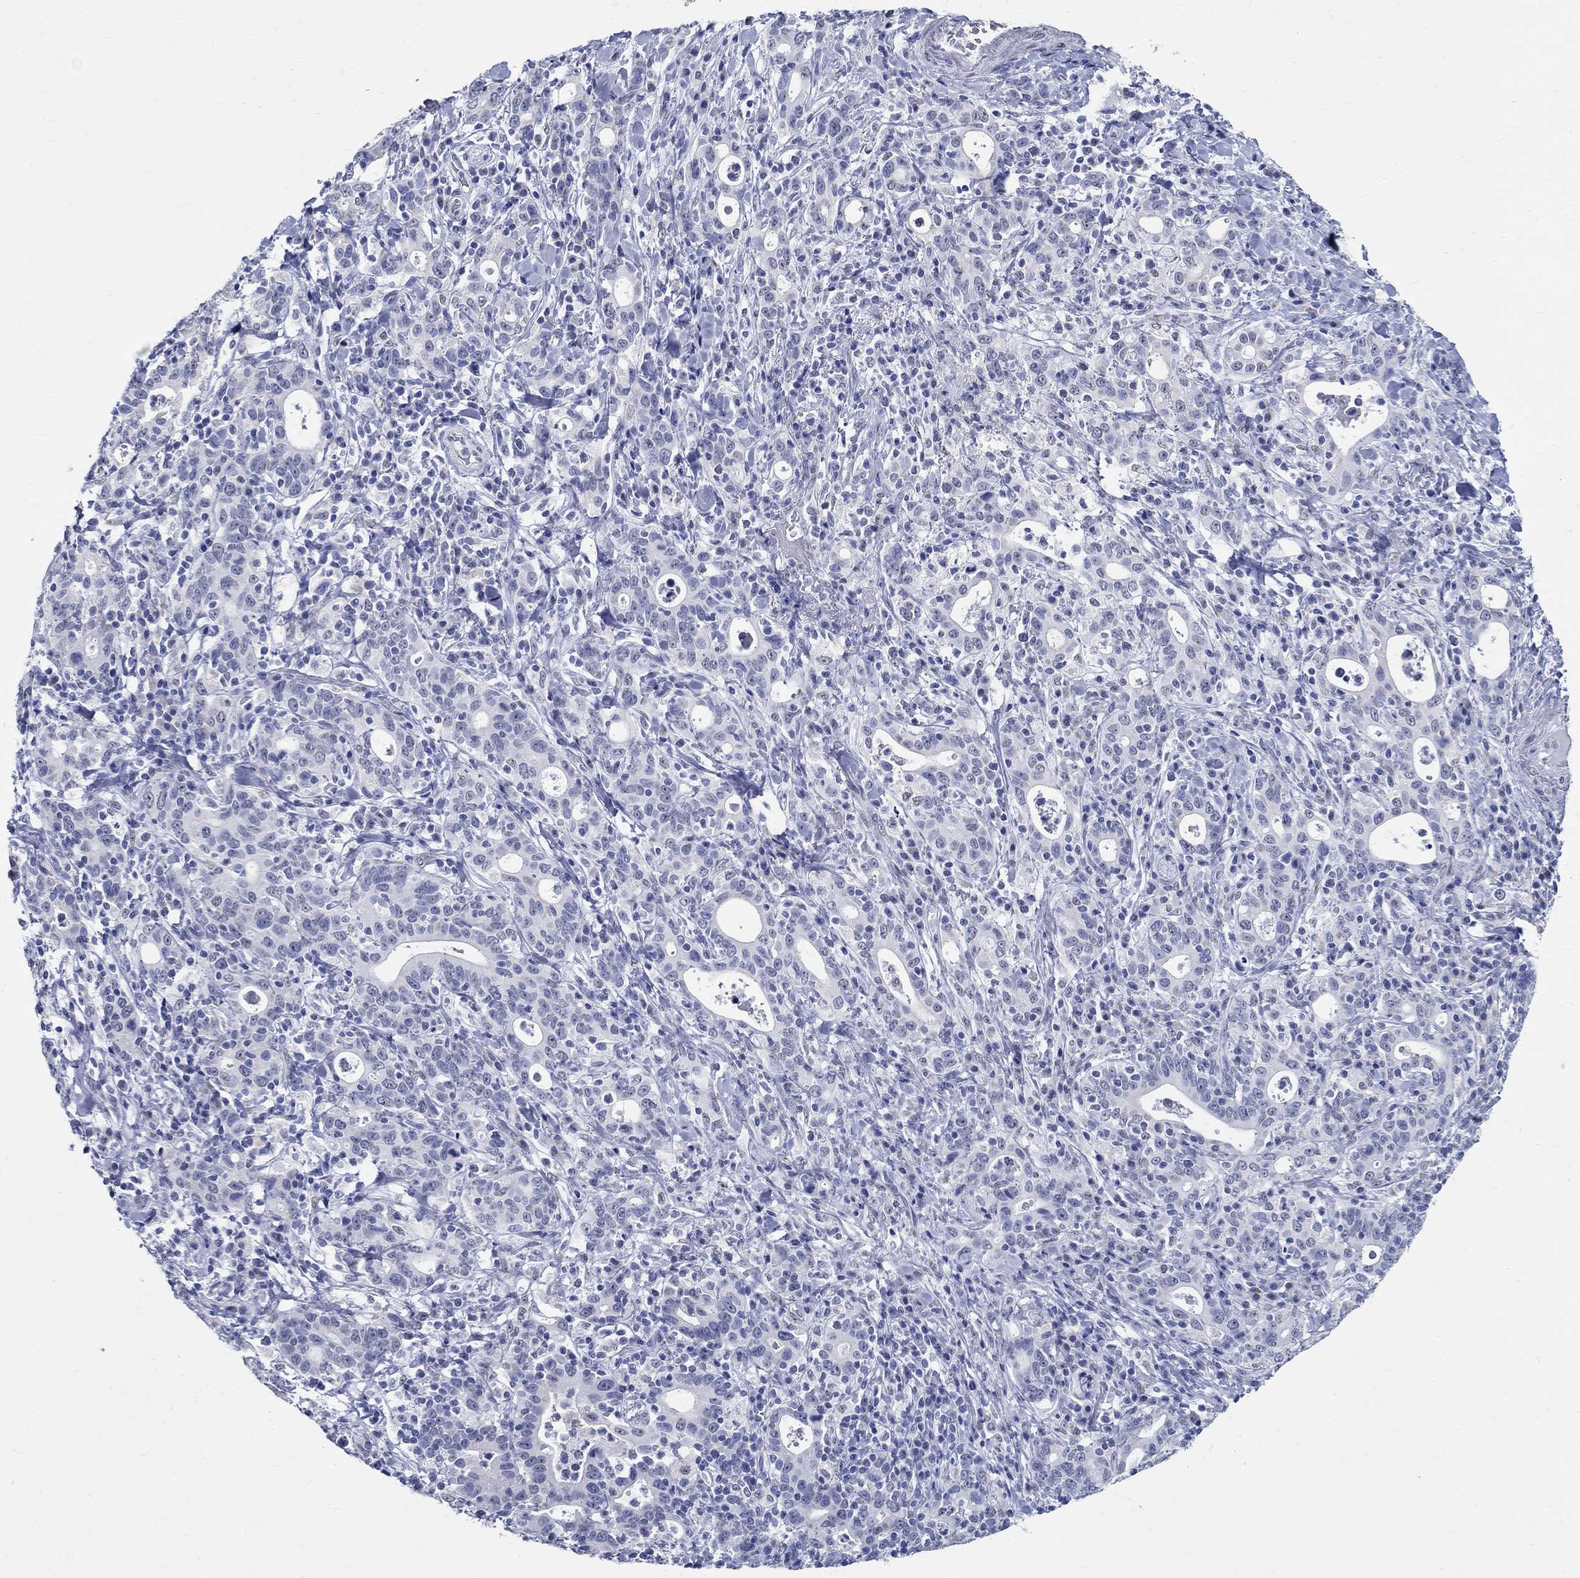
{"staining": {"intensity": "weak", "quantity": "<25%", "location": "cytoplasmic/membranous"}, "tissue": "stomach cancer", "cell_type": "Tumor cells", "image_type": "cancer", "snomed": [{"axis": "morphology", "description": "Adenocarcinoma, NOS"}, {"axis": "topography", "description": "Stomach"}], "caption": "High power microscopy histopathology image of an IHC micrograph of stomach cancer, revealing no significant staining in tumor cells.", "gene": "TSPAN16", "patient": {"sex": "male", "age": 79}}